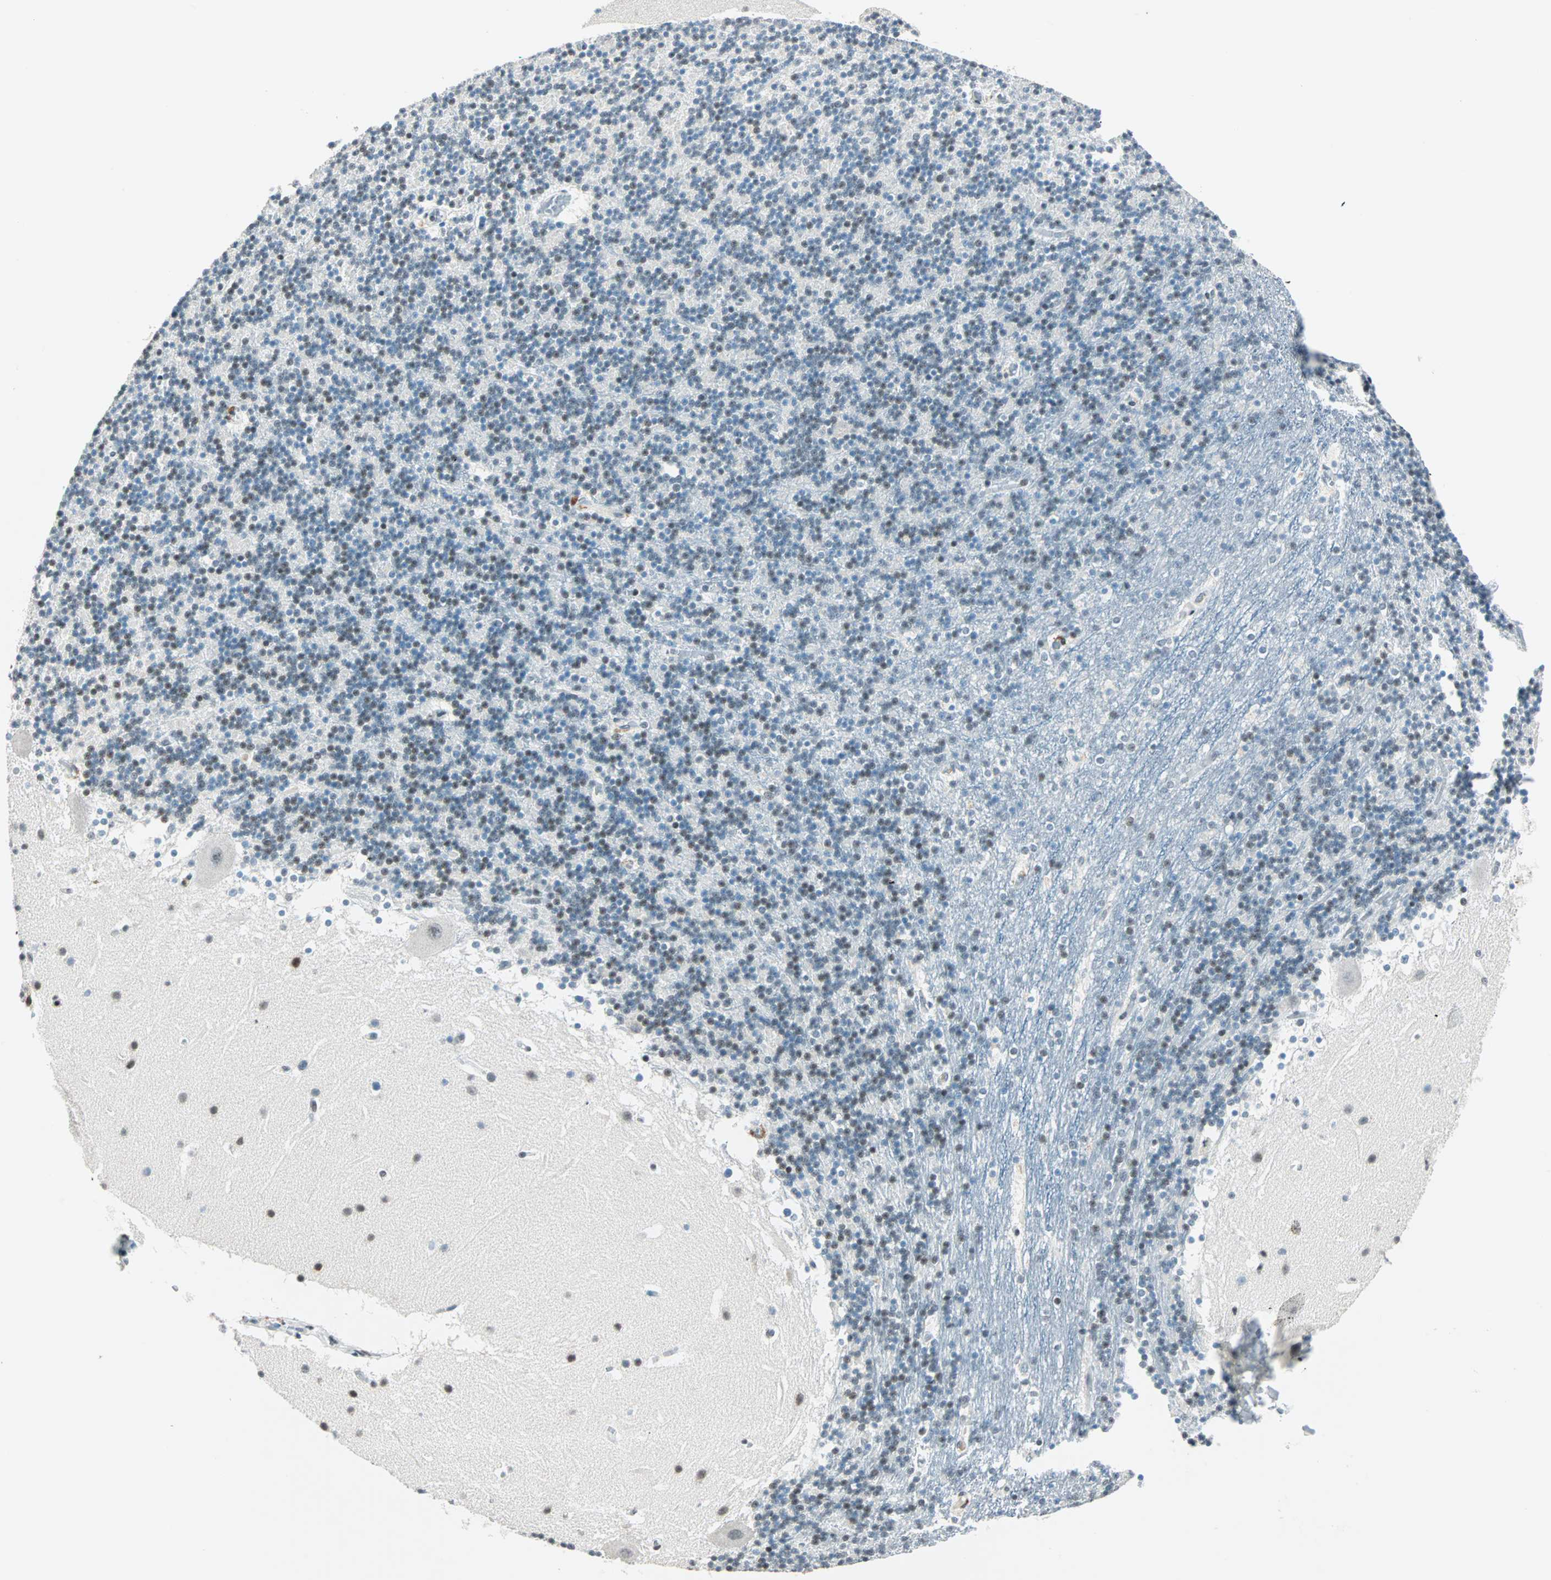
{"staining": {"intensity": "weak", "quantity": "25%-75%", "location": "nuclear"}, "tissue": "cerebellum", "cell_type": "Cells in granular layer", "image_type": "normal", "snomed": [{"axis": "morphology", "description": "Normal tissue, NOS"}, {"axis": "topography", "description": "Cerebellum"}], "caption": "This image demonstrates normal cerebellum stained with IHC to label a protein in brown. The nuclear of cells in granular layer show weak positivity for the protein. Nuclei are counter-stained blue.", "gene": "SIN3A", "patient": {"sex": "male", "age": 45}}